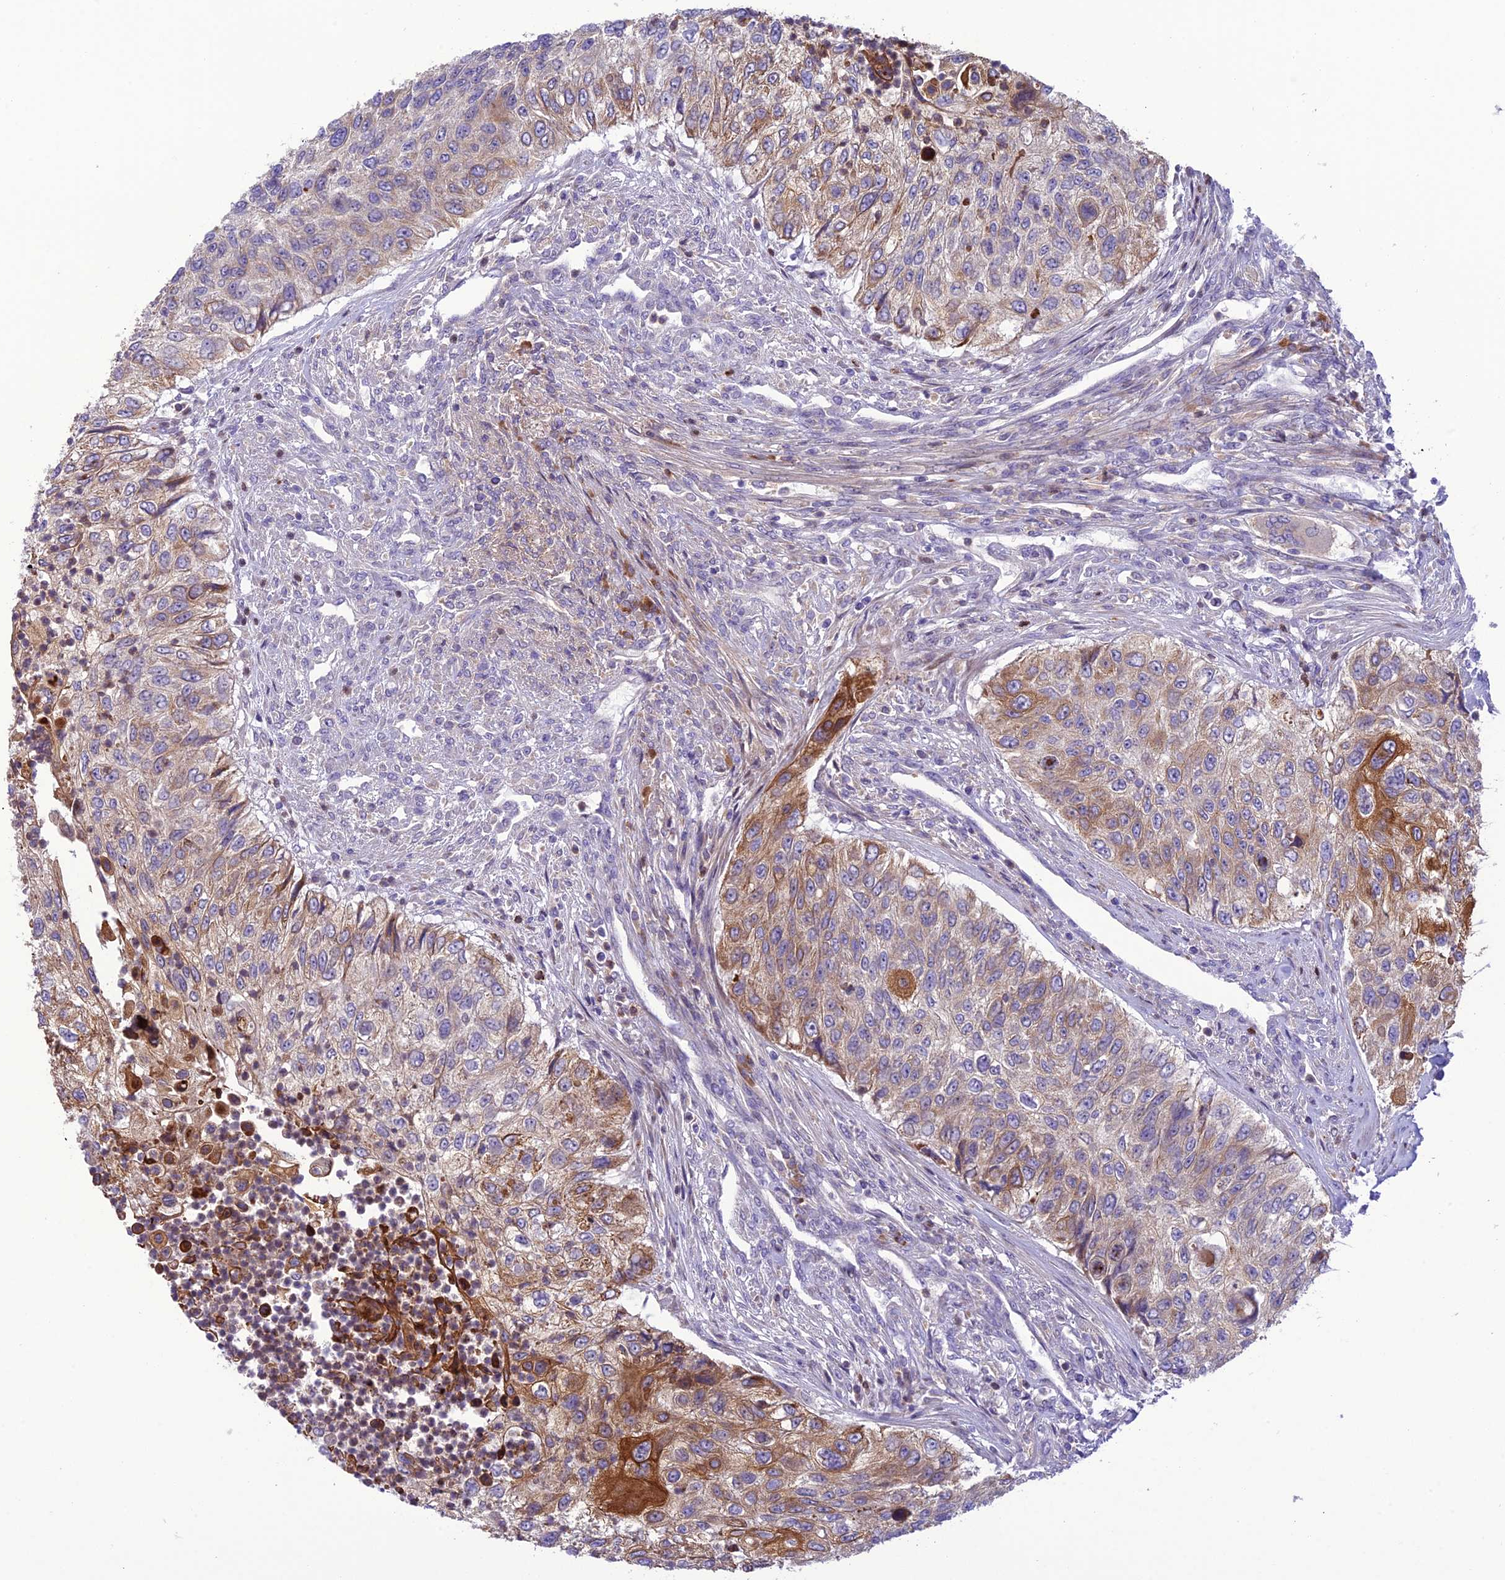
{"staining": {"intensity": "moderate", "quantity": "25%-75%", "location": "cytoplasmic/membranous"}, "tissue": "urothelial cancer", "cell_type": "Tumor cells", "image_type": "cancer", "snomed": [{"axis": "morphology", "description": "Urothelial carcinoma, High grade"}, {"axis": "topography", "description": "Urinary bladder"}], "caption": "High-magnification brightfield microscopy of urothelial cancer stained with DAB (3,3'-diaminobenzidine) (brown) and counterstained with hematoxylin (blue). tumor cells exhibit moderate cytoplasmic/membranous expression is seen in about25%-75% of cells.", "gene": "JMY", "patient": {"sex": "female", "age": 60}}